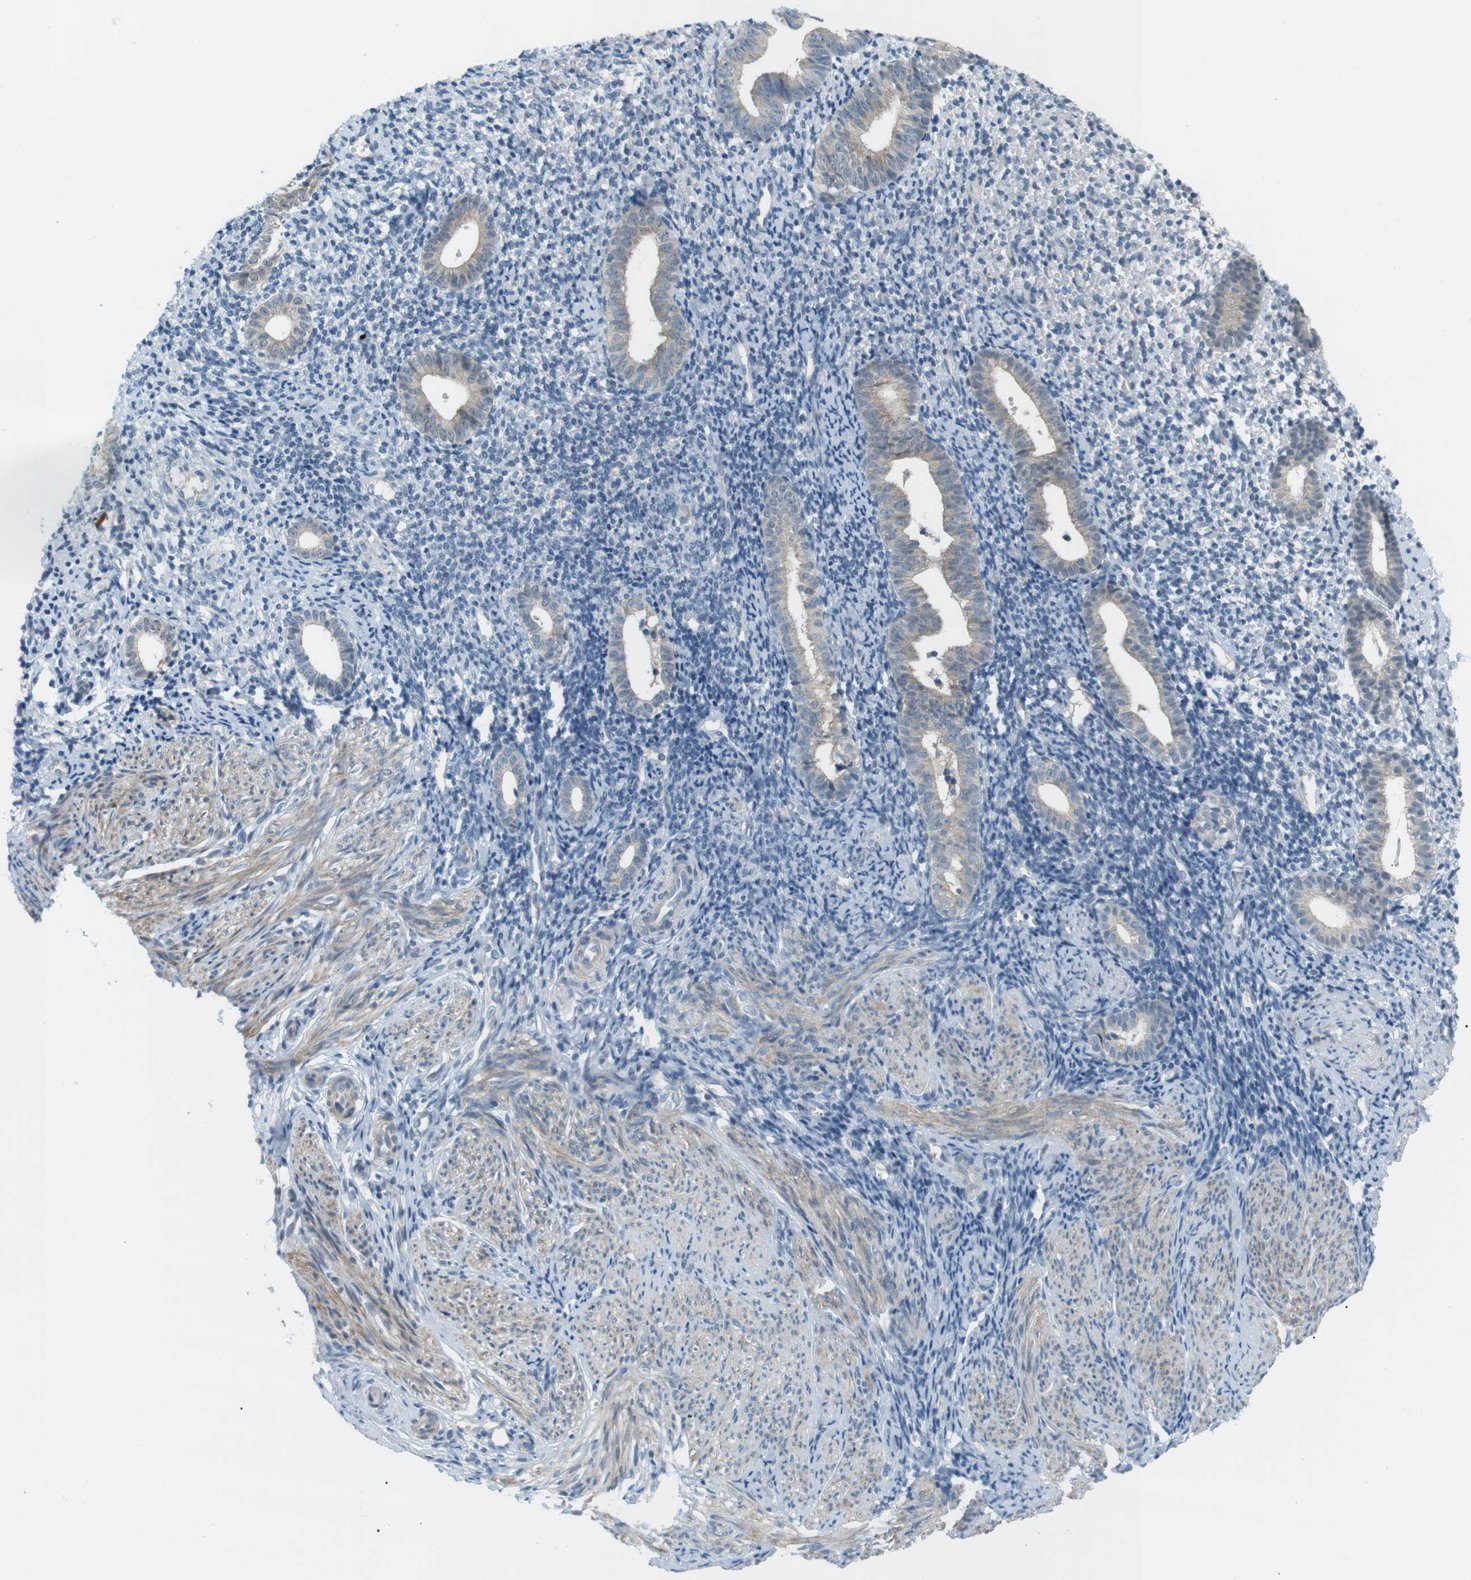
{"staining": {"intensity": "negative", "quantity": "none", "location": "none"}, "tissue": "endometrium", "cell_type": "Cells in endometrial stroma", "image_type": "normal", "snomed": [{"axis": "morphology", "description": "Normal tissue, NOS"}, {"axis": "topography", "description": "Endometrium"}], "caption": "The photomicrograph shows no significant expression in cells in endometrial stroma of endometrium.", "gene": "RTN3", "patient": {"sex": "female", "age": 50}}